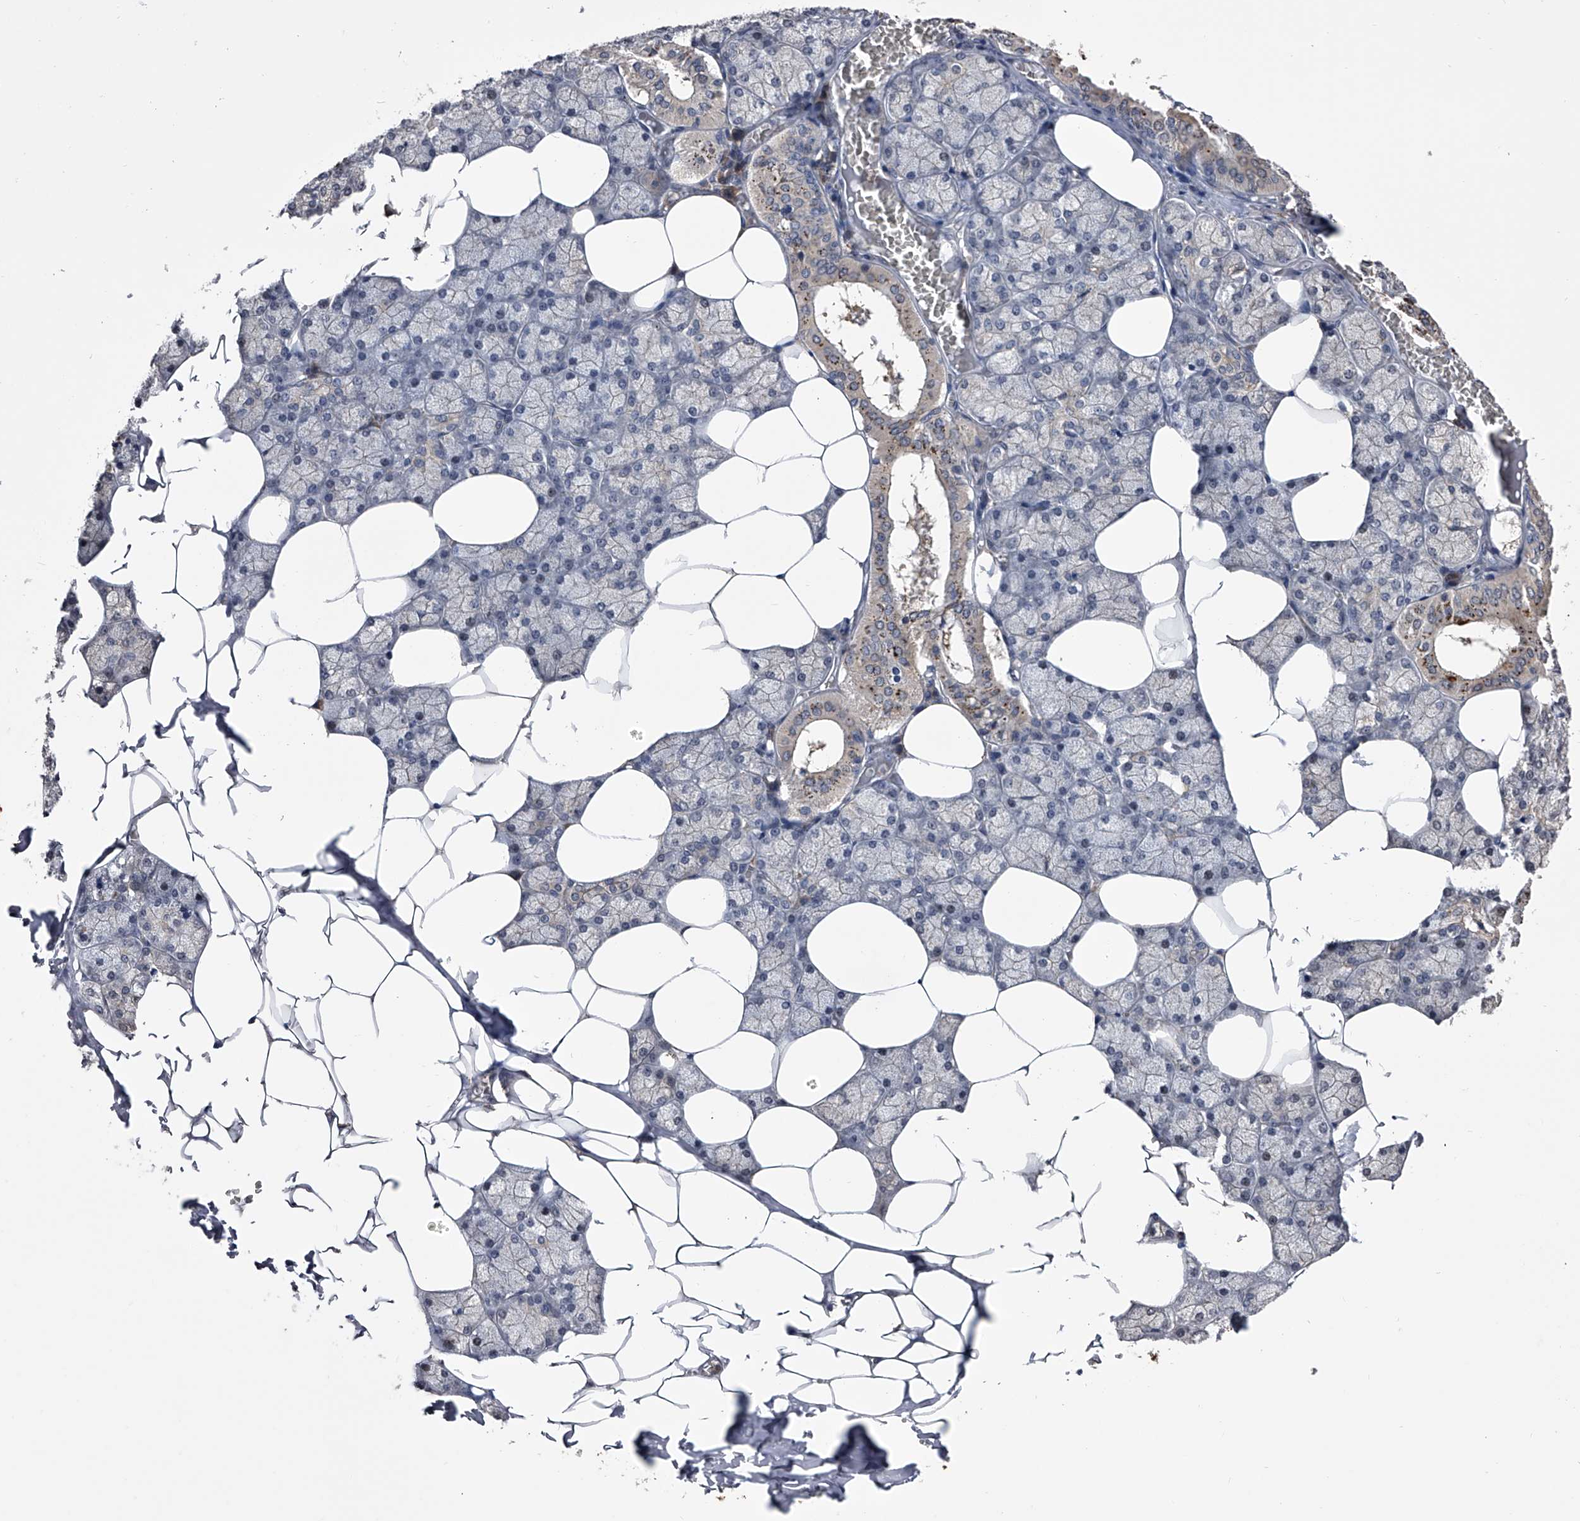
{"staining": {"intensity": "moderate", "quantity": "25%-75%", "location": "cytoplasmic/membranous"}, "tissue": "salivary gland", "cell_type": "Glandular cells", "image_type": "normal", "snomed": [{"axis": "morphology", "description": "Normal tissue, NOS"}, {"axis": "topography", "description": "Salivary gland"}], "caption": "Immunohistochemical staining of benign human salivary gland demonstrates moderate cytoplasmic/membranous protein expression in about 25%-75% of glandular cells.", "gene": "PAN3", "patient": {"sex": "male", "age": 62}}